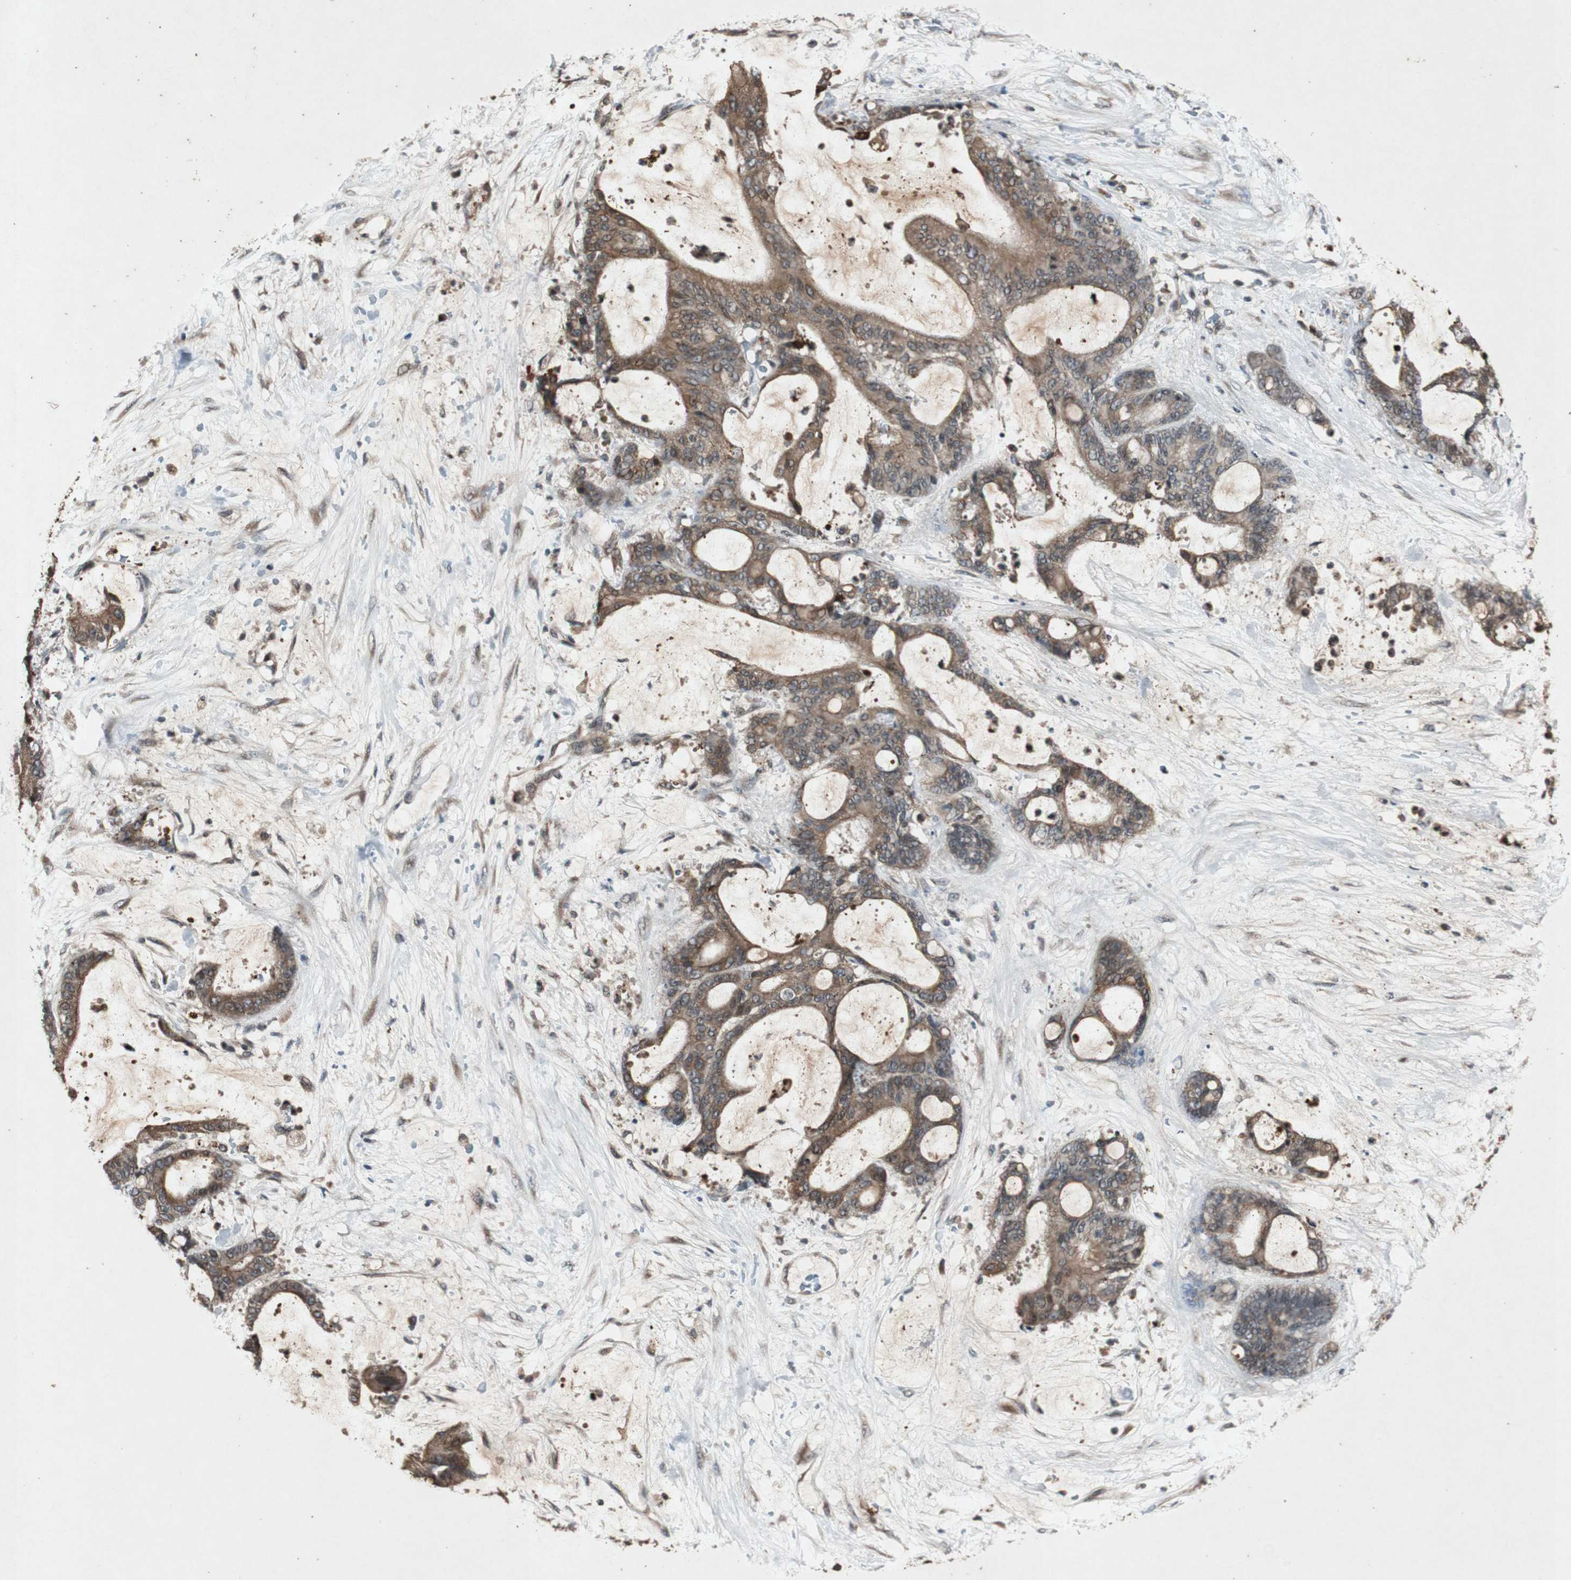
{"staining": {"intensity": "moderate", "quantity": ">75%", "location": "cytoplasmic/membranous"}, "tissue": "liver cancer", "cell_type": "Tumor cells", "image_type": "cancer", "snomed": [{"axis": "morphology", "description": "Cholangiocarcinoma"}, {"axis": "topography", "description": "Liver"}], "caption": "DAB (3,3'-diaminobenzidine) immunohistochemical staining of human liver cholangiocarcinoma demonstrates moderate cytoplasmic/membranous protein staining in approximately >75% of tumor cells.", "gene": "SLIT2", "patient": {"sex": "female", "age": 73}}